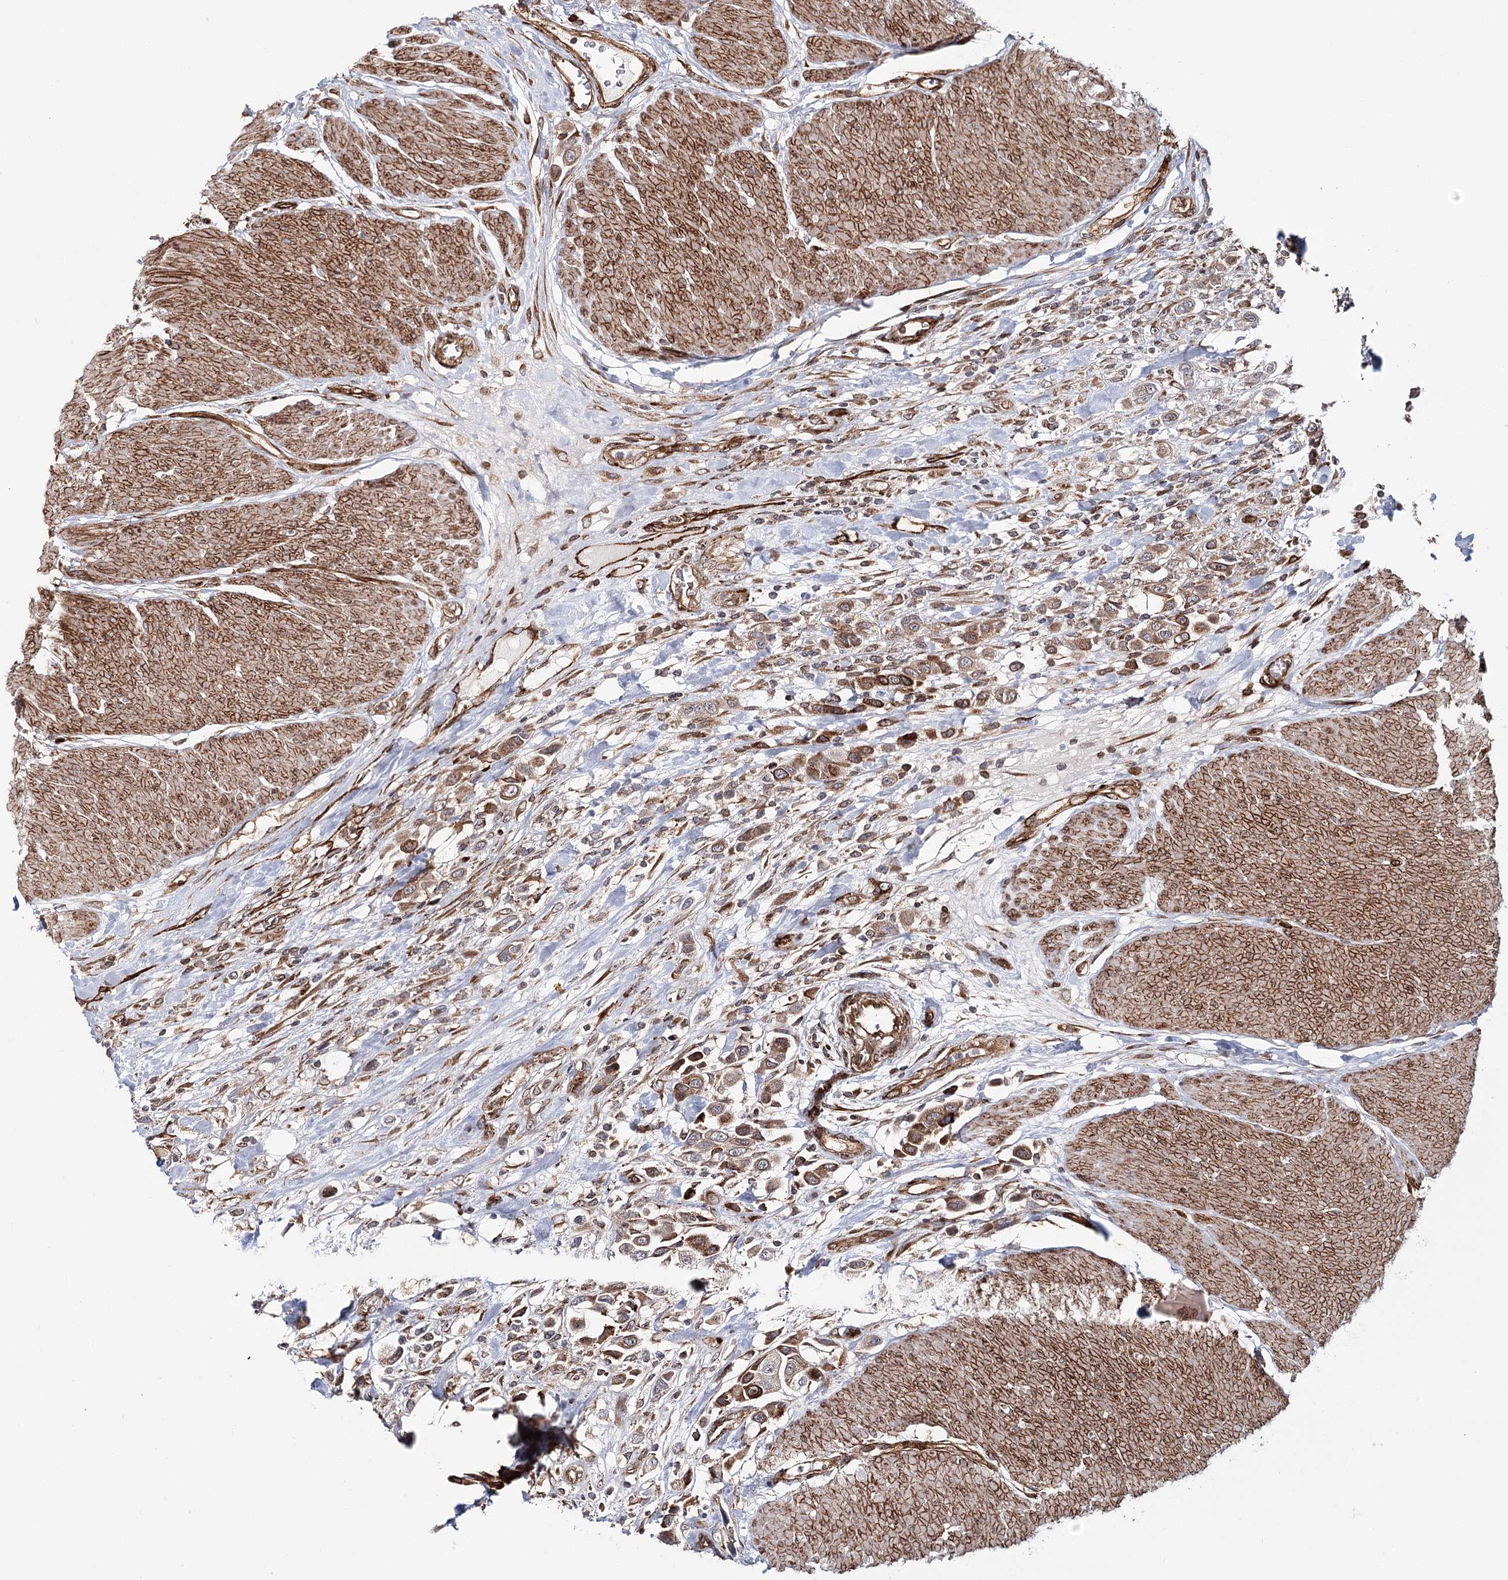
{"staining": {"intensity": "moderate", "quantity": ">75%", "location": "cytoplasmic/membranous"}, "tissue": "urothelial cancer", "cell_type": "Tumor cells", "image_type": "cancer", "snomed": [{"axis": "morphology", "description": "Urothelial carcinoma, High grade"}, {"axis": "topography", "description": "Urinary bladder"}], "caption": "A photomicrograph of human urothelial cancer stained for a protein reveals moderate cytoplasmic/membranous brown staining in tumor cells. Using DAB (brown) and hematoxylin (blue) stains, captured at high magnification using brightfield microscopy.", "gene": "MKNK1", "patient": {"sex": "male", "age": 50}}